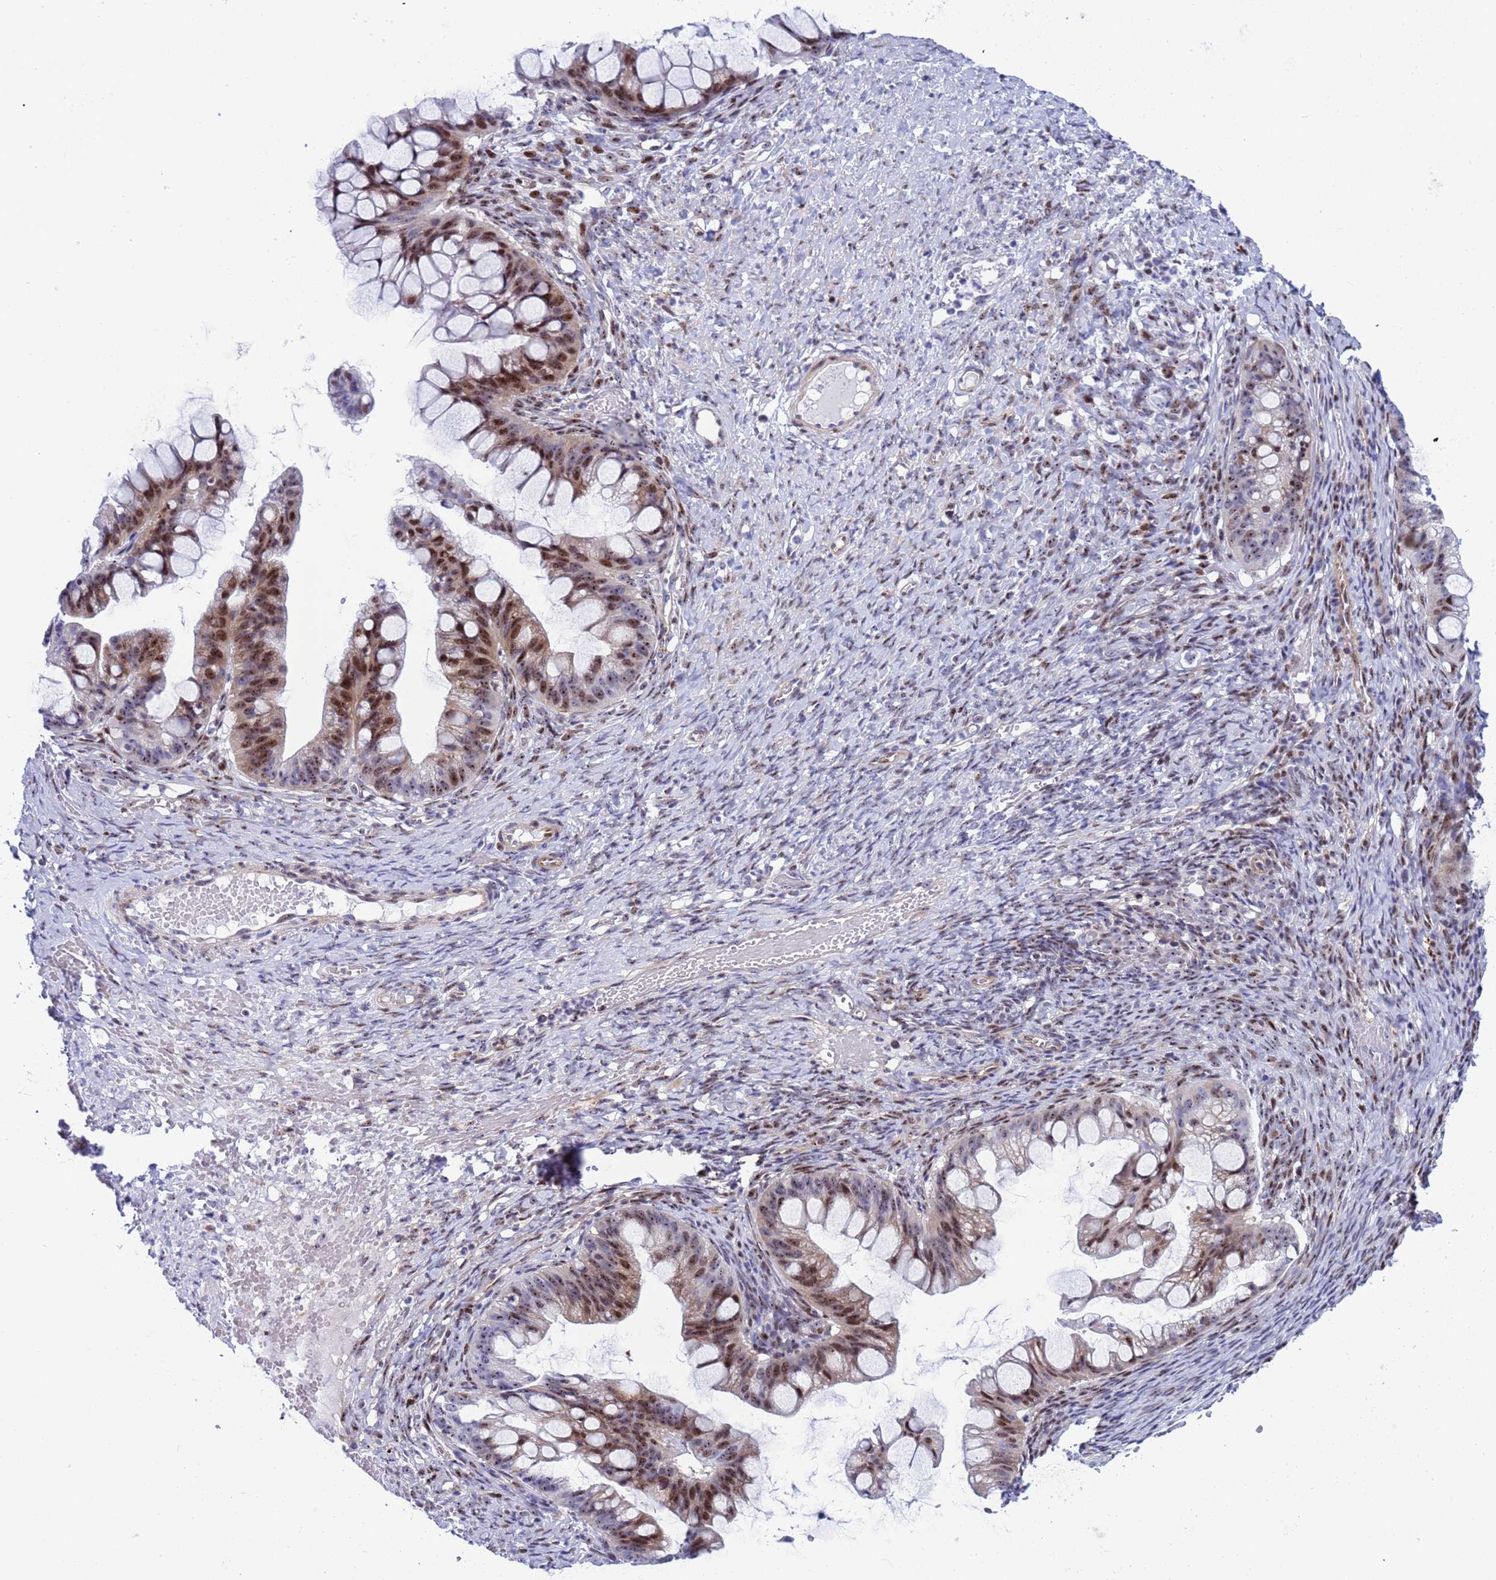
{"staining": {"intensity": "moderate", "quantity": ">75%", "location": "nuclear"}, "tissue": "ovarian cancer", "cell_type": "Tumor cells", "image_type": "cancer", "snomed": [{"axis": "morphology", "description": "Cystadenocarcinoma, mucinous, NOS"}, {"axis": "topography", "description": "Ovary"}], "caption": "Protein staining displays moderate nuclear positivity in approximately >75% of tumor cells in ovarian mucinous cystadenocarcinoma.", "gene": "POP5", "patient": {"sex": "female", "age": 73}}